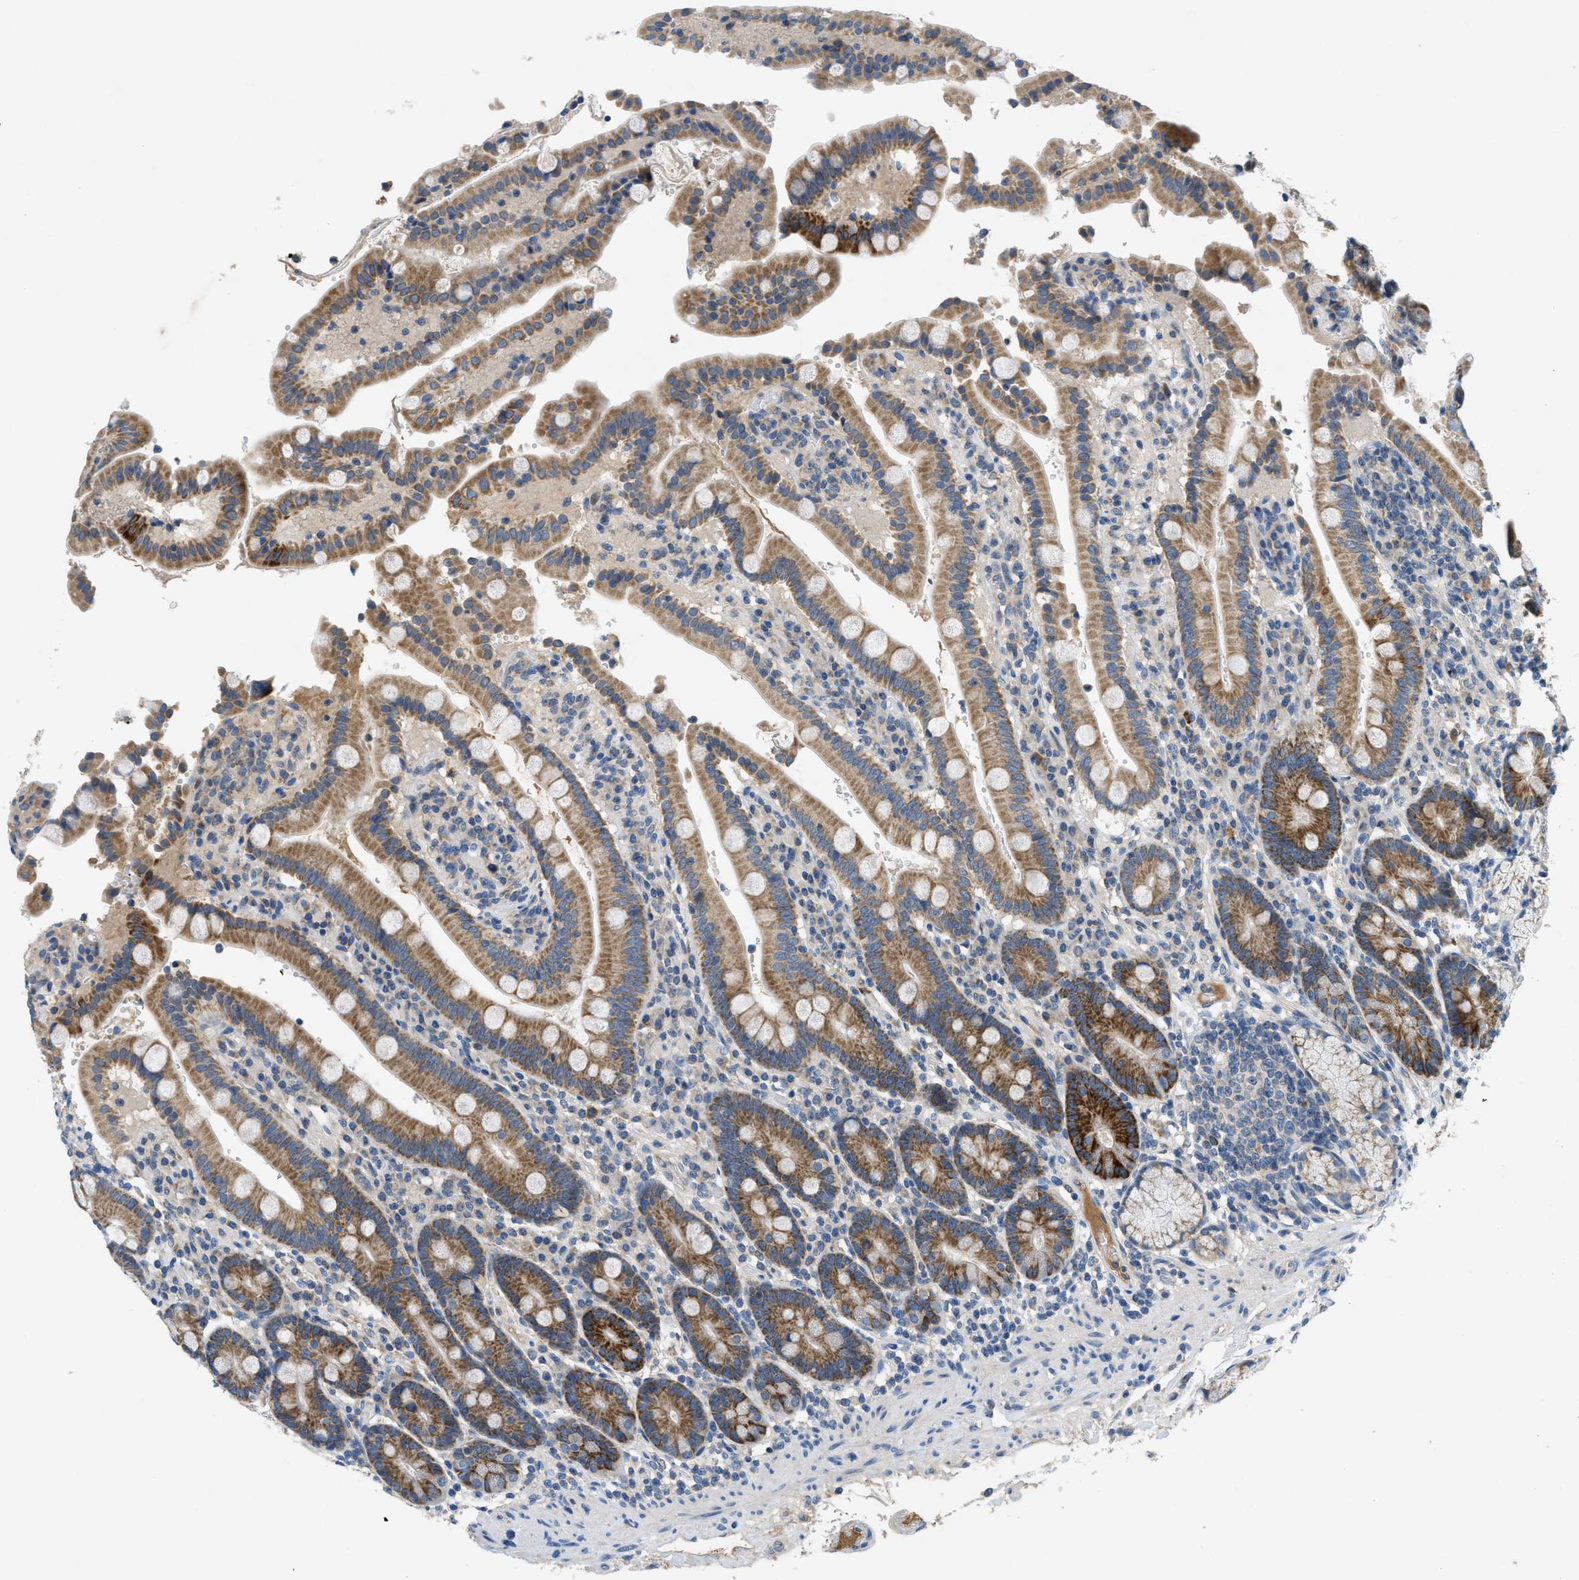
{"staining": {"intensity": "moderate", "quantity": ">75%", "location": "cytoplasmic/membranous"}, "tissue": "duodenum", "cell_type": "Glandular cells", "image_type": "normal", "snomed": [{"axis": "morphology", "description": "Normal tissue, NOS"}, {"axis": "topography", "description": "Small intestine, NOS"}], "caption": "Benign duodenum demonstrates moderate cytoplasmic/membranous expression in about >75% of glandular cells Ihc stains the protein in brown and the nuclei are stained blue..", "gene": "PNKD", "patient": {"sex": "female", "age": 71}}